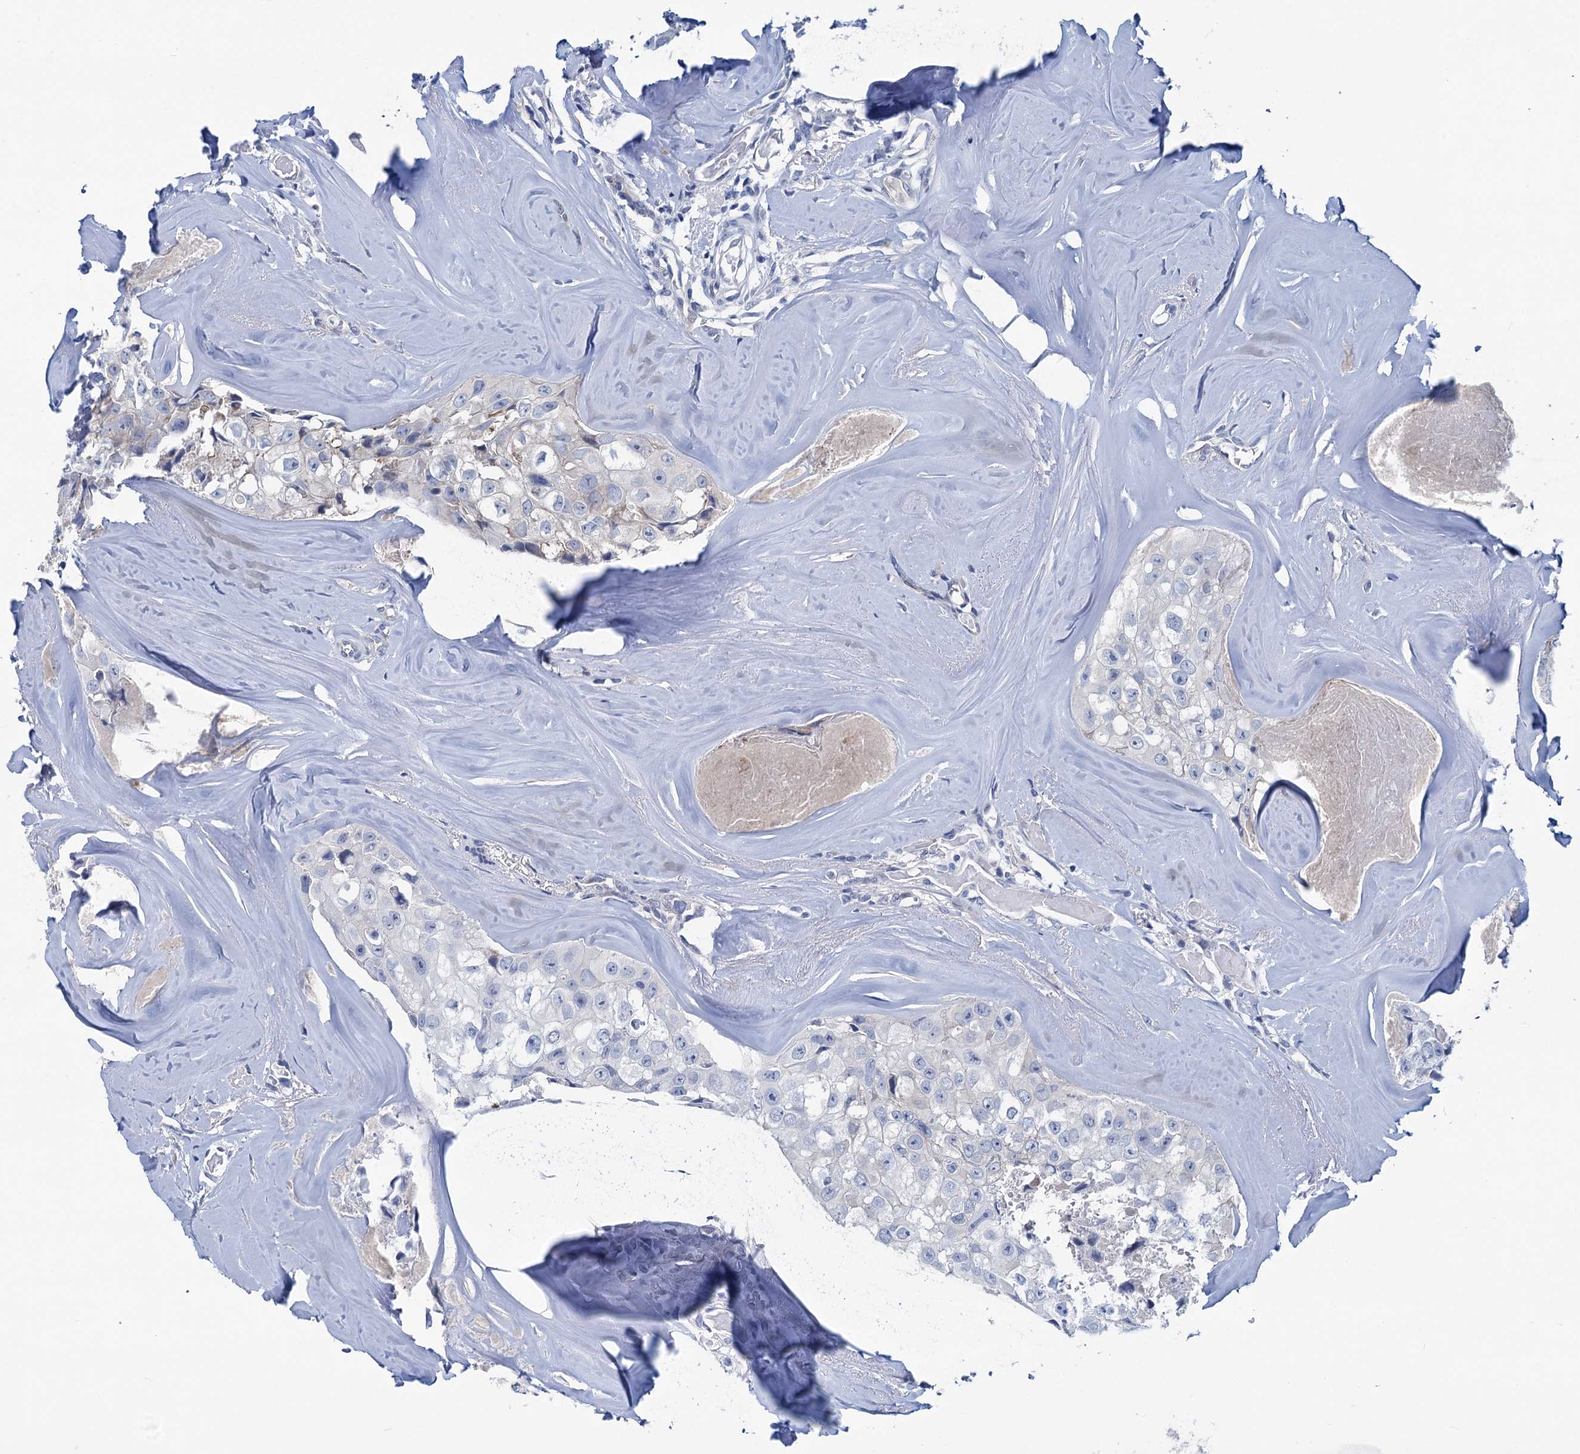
{"staining": {"intensity": "negative", "quantity": "none", "location": "none"}, "tissue": "head and neck cancer", "cell_type": "Tumor cells", "image_type": "cancer", "snomed": [{"axis": "morphology", "description": "Adenocarcinoma, NOS"}, {"axis": "morphology", "description": "Adenocarcinoma, metastatic, NOS"}, {"axis": "topography", "description": "Head-Neck"}], "caption": "Immunohistochemistry (IHC) image of human head and neck cancer (adenocarcinoma) stained for a protein (brown), which demonstrates no positivity in tumor cells.", "gene": "CHDH", "patient": {"sex": "male", "age": 75}}